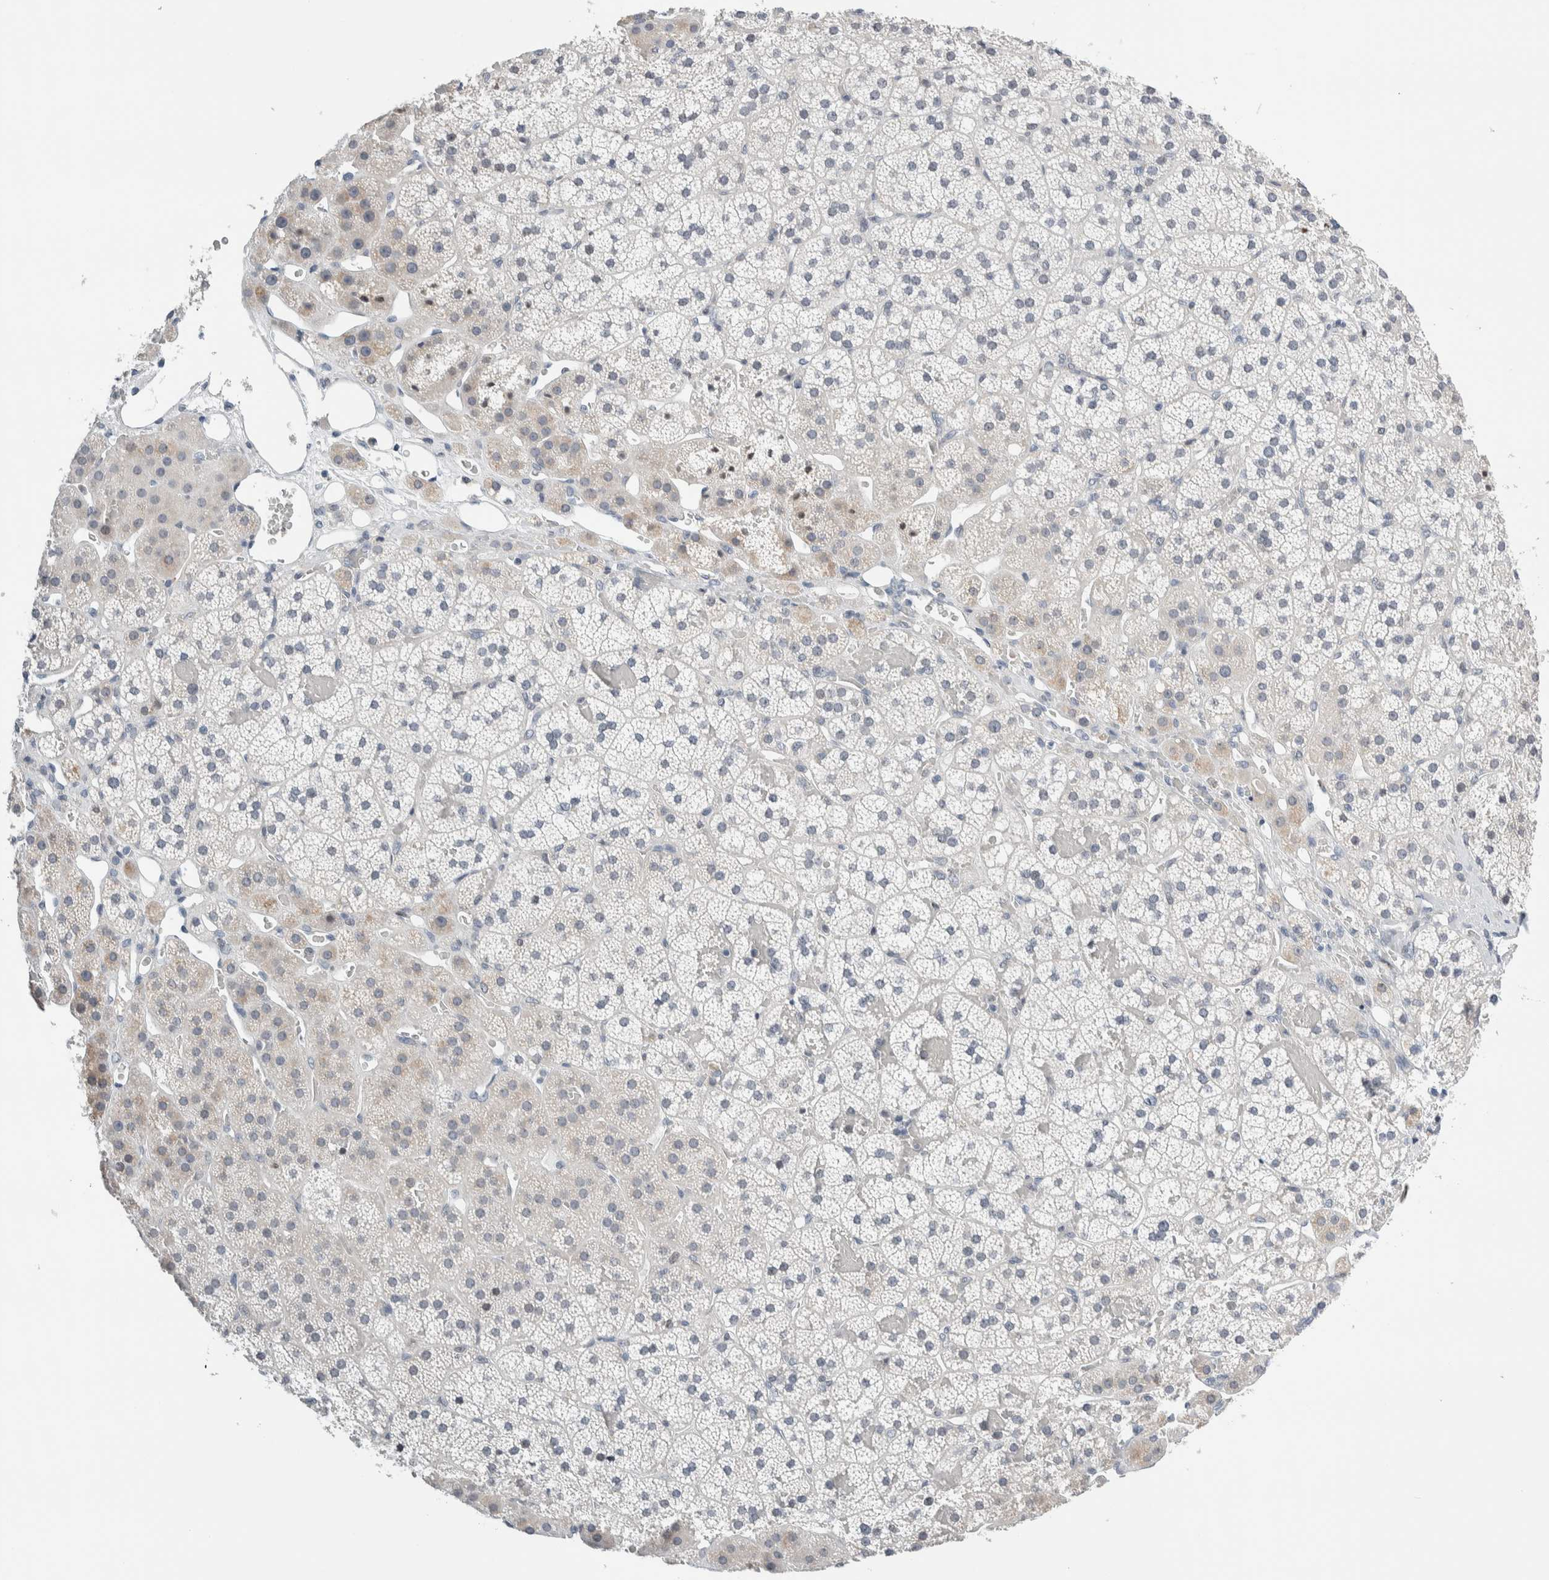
{"staining": {"intensity": "weak", "quantity": "<25%", "location": "cytoplasmic/membranous,nuclear"}, "tissue": "adrenal gland", "cell_type": "Glandular cells", "image_type": "normal", "snomed": [{"axis": "morphology", "description": "Normal tissue, NOS"}, {"axis": "topography", "description": "Adrenal gland"}], "caption": "This is a histopathology image of immunohistochemistry staining of benign adrenal gland, which shows no expression in glandular cells.", "gene": "NEUROD1", "patient": {"sex": "female", "age": 44}}